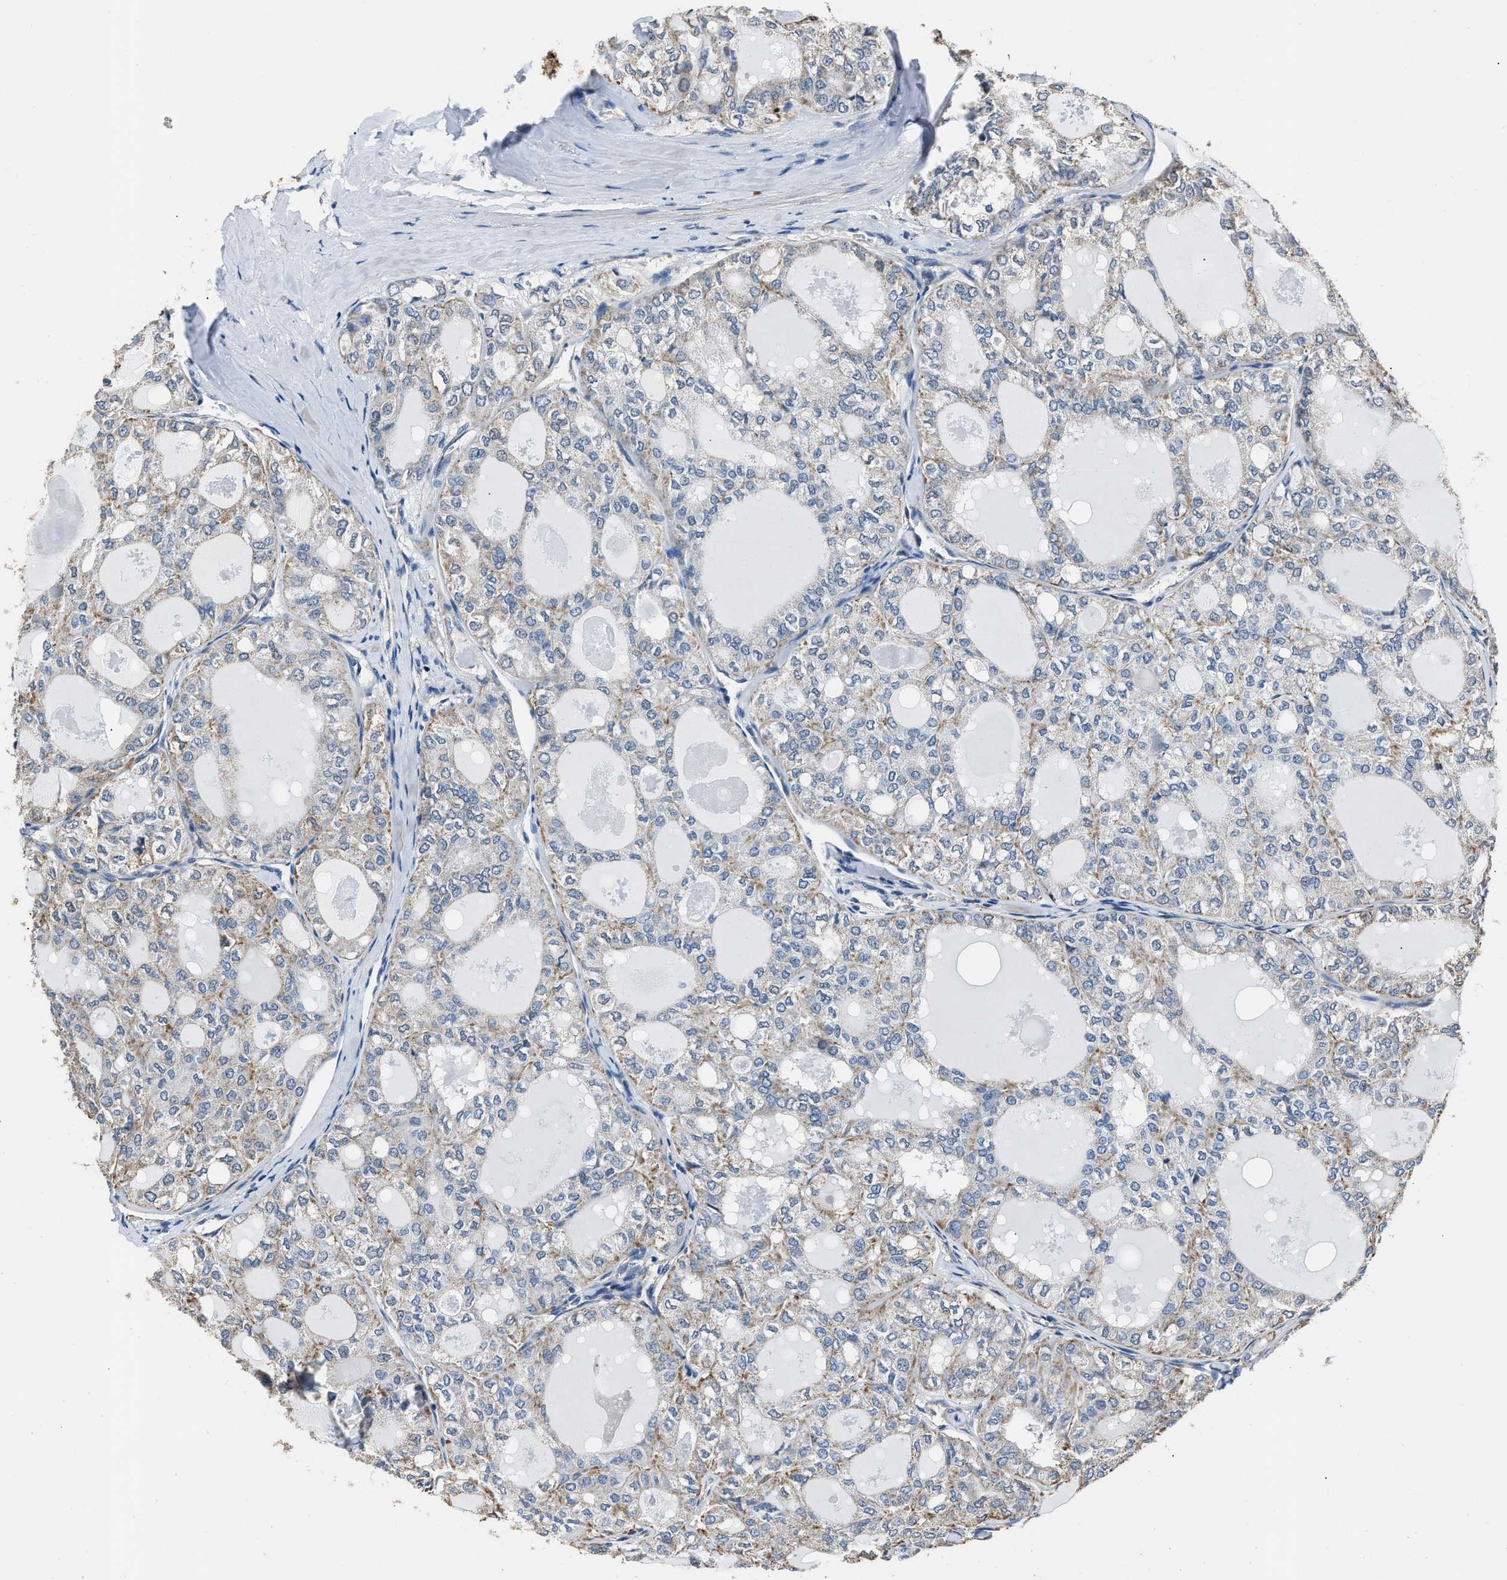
{"staining": {"intensity": "weak", "quantity": ">75%", "location": "cytoplasmic/membranous"}, "tissue": "thyroid cancer", "cell_type": "Tumor cells", "image_type": "cancer", "snomed": [{"axis": "morphology", "description": "Follicular adenoma carcinoma, NOS"}, {"axis": "topography", "description": "Thyroid gland"}], "caption": "Immunohistochemical staining of thyroid cancer (follicular adenoma carcinoma) exhibits weak cytoplasmic/membranous protein positivity in approximately >75% of tumor cells.", "gene": "NSUN5", "patient": {"sex": "male", "age": 75}}